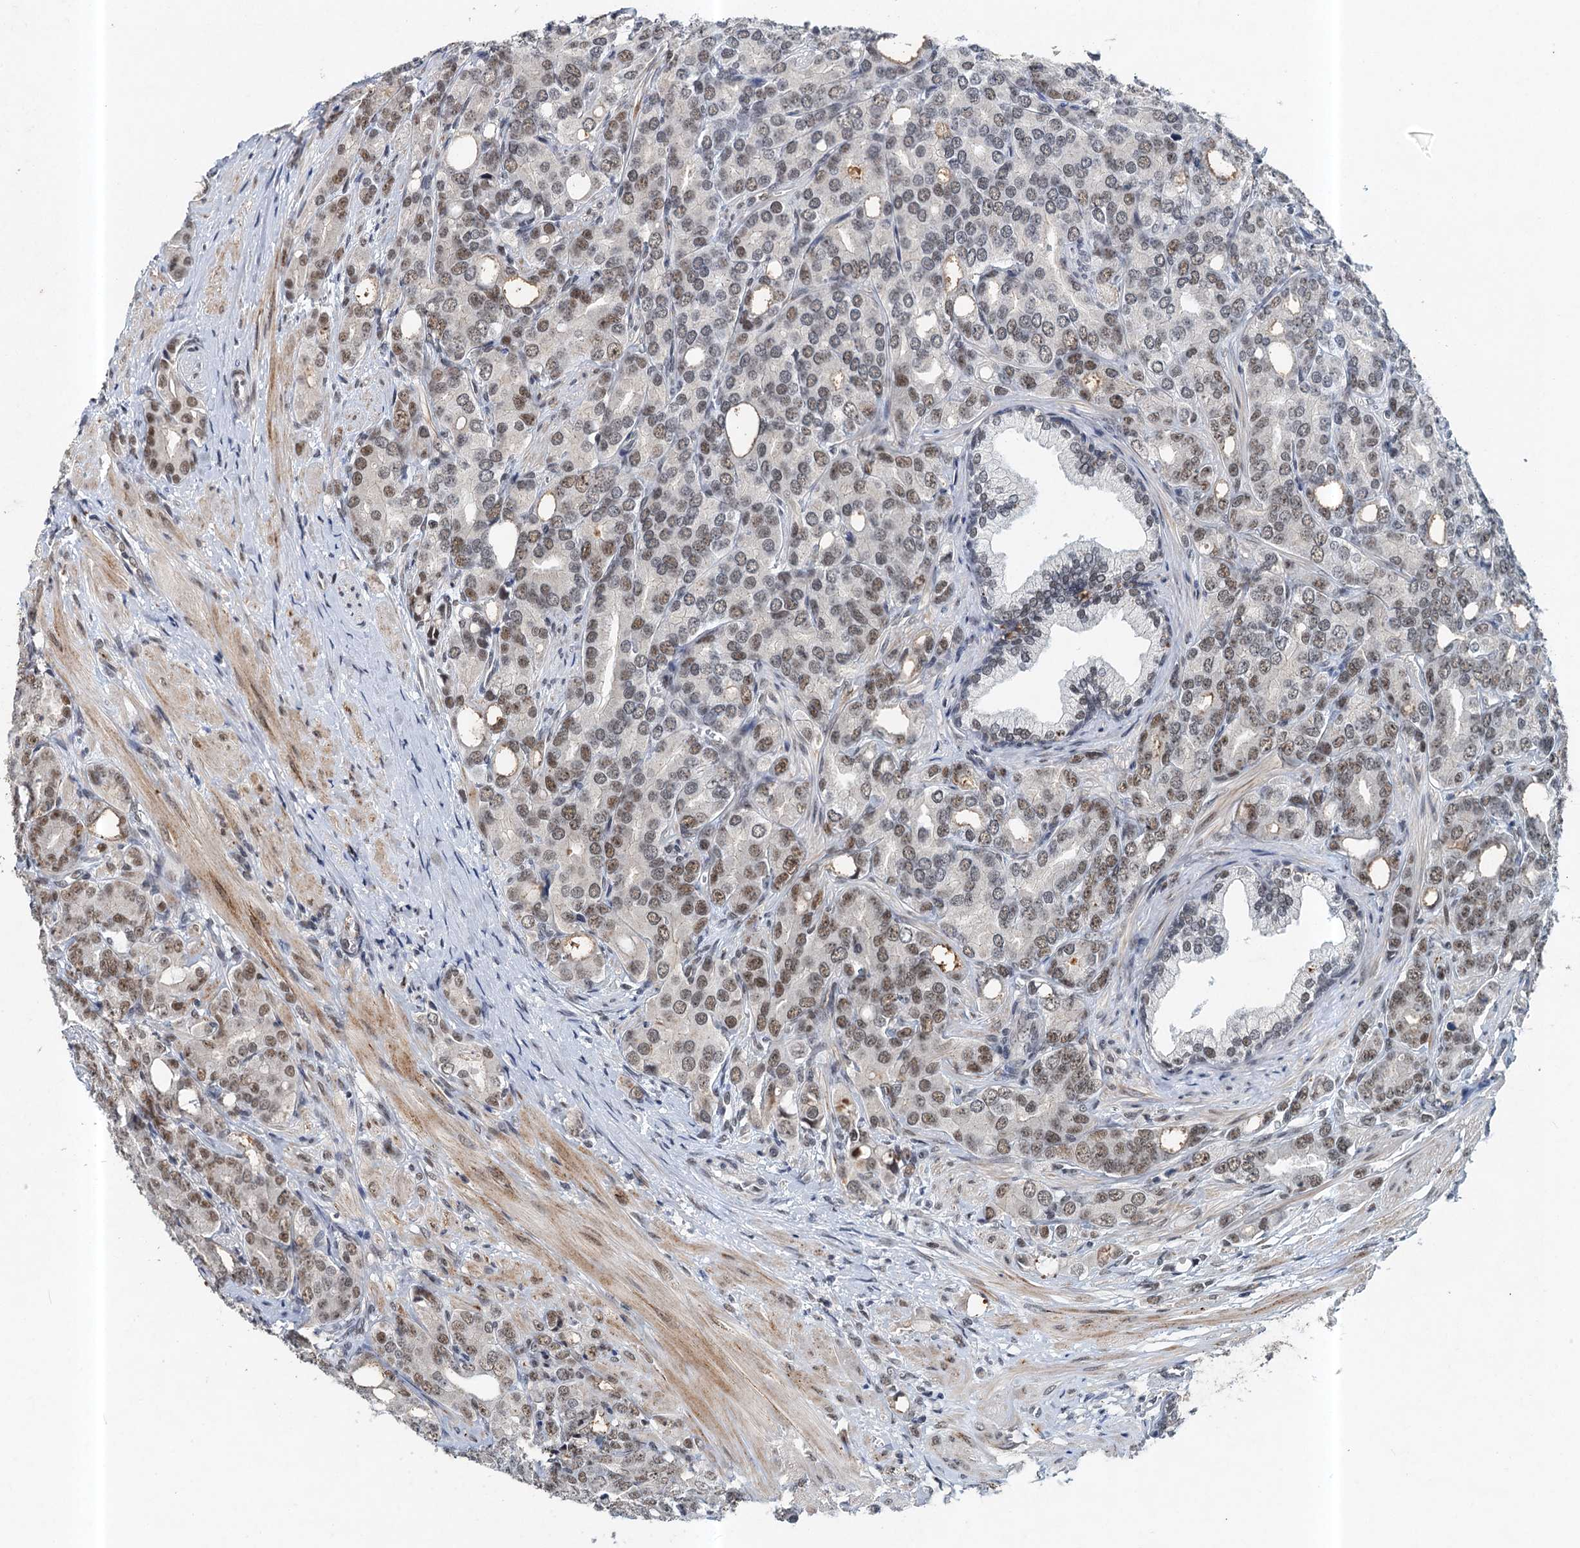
{"staining": {"intensity": "moderate", "quantity": "25%-75%", "location": "nuclear"}, "tissue": "prostate cancer", "cell_type": "Tumor cells", "image_type": "cancer", "snomed": [{"axis": "morphology", "description": "Adenocarcinoma, High grade"}, {"axis": "topography", "description": "Prostate"}], "caption": "Human high-grade adenocarcinoma (prostate) stained for a protein (brown) demonstrates moderate nuclear positive staining in approximately 25%-75% of tumor cells.", "gene": "CSTF3", "patient": {"sex": "male", "age": 62}}